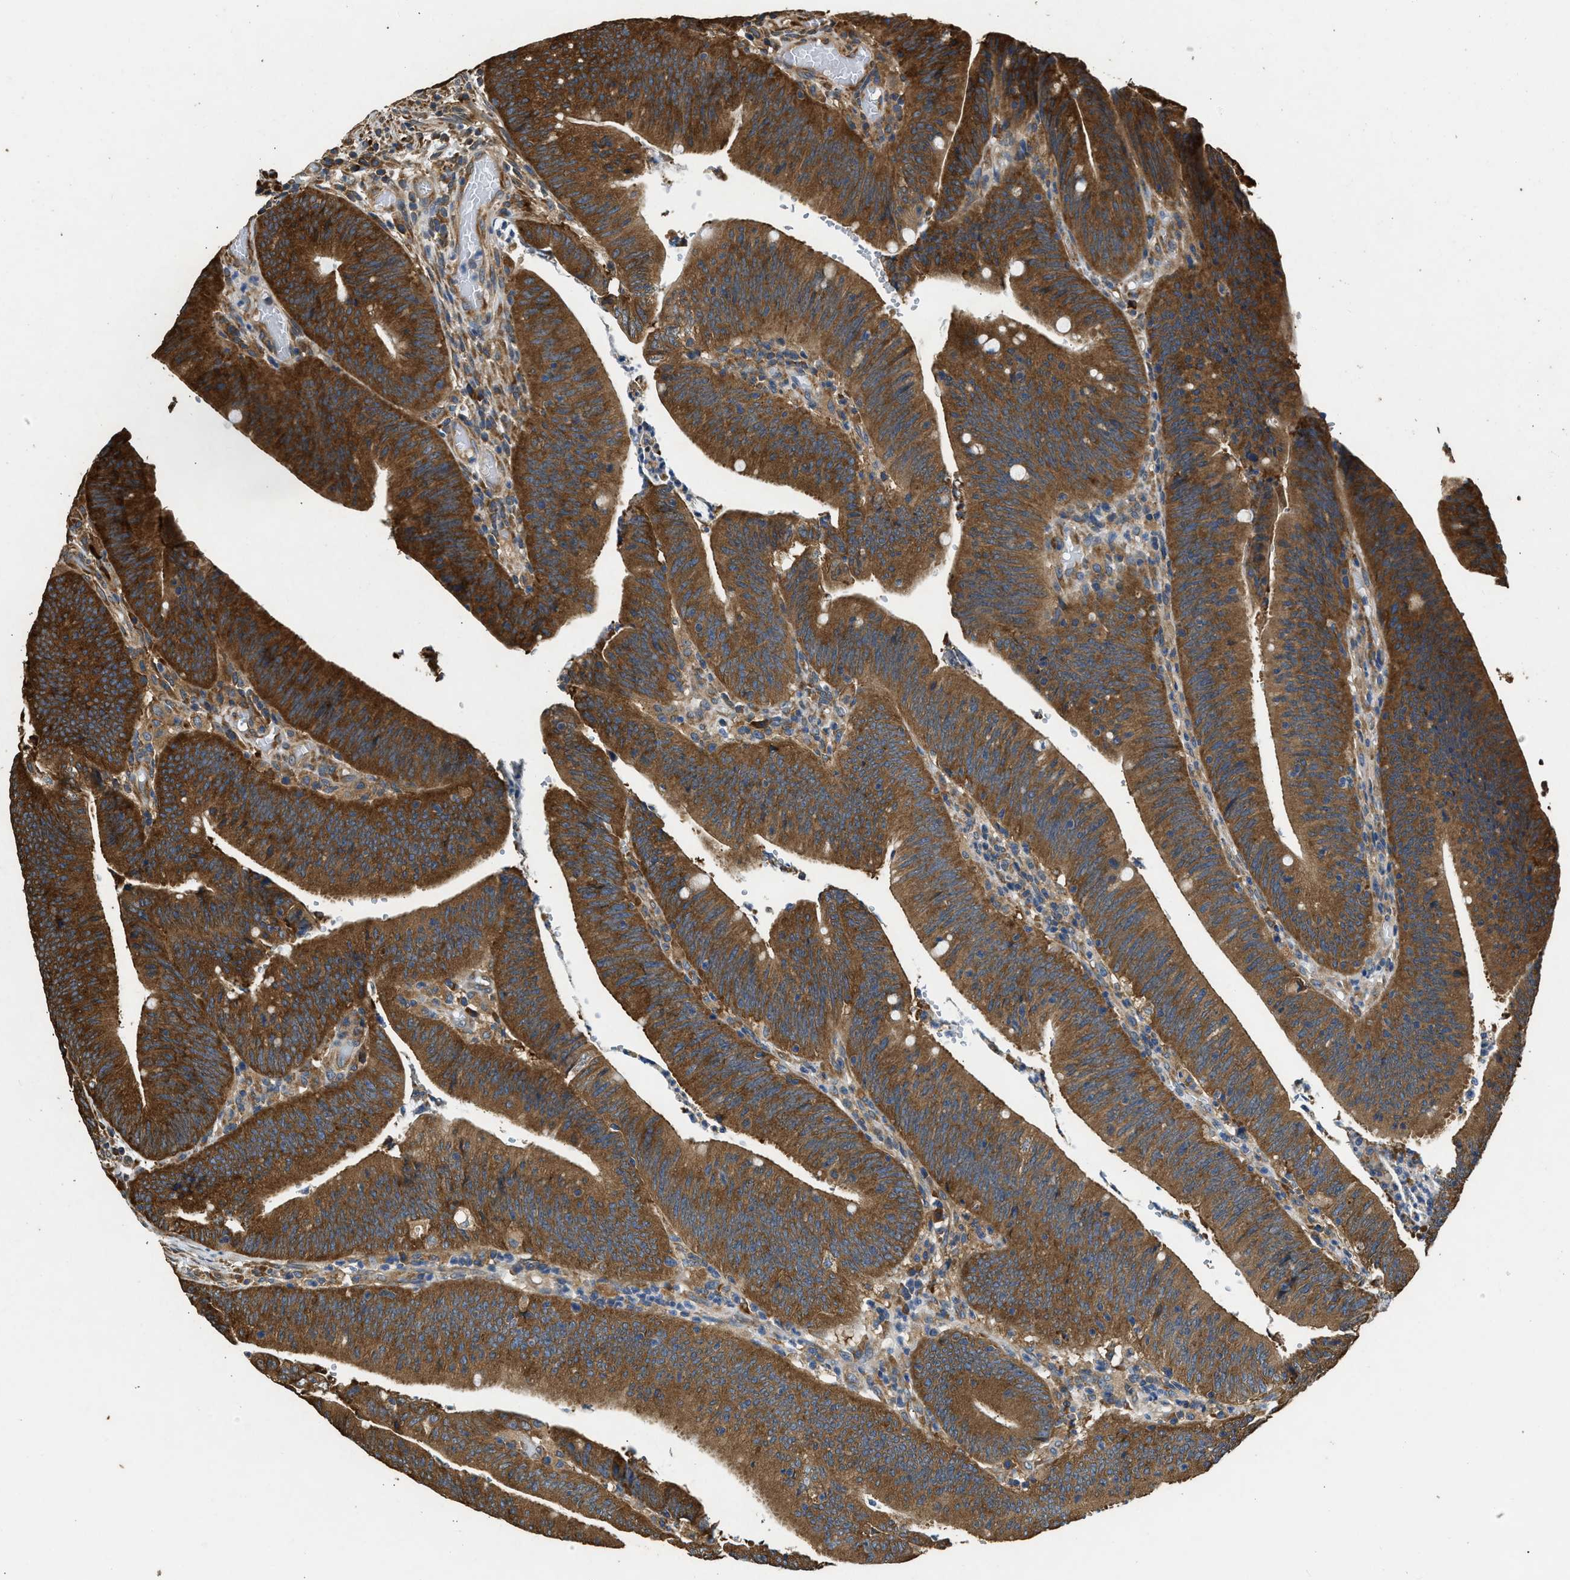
{"staining": {"intensity": "strong", "quantity": ">75%", "location": "cytoplasmic/membranous"}, "tissue": "colorectal cancer", "cell_type": "Tumor cells", "image_type": "cancer", "snomed": [{"axis": "morphology", "description": "Normal tissue, NOS"}, {"axis": "morphology", "description": "Adenocarcinoma, NOS"}, {"axis": "topography", "description": "Rectum"}], "caption": "This is a micrograph of immunohistochemistry staining of adenocarcinoma (colorectal), which shows strong positivity in the cytoplasmic/membranous of tumor cells.", "gene": "SLC36A4", "patient": {"sex": "female", "age": 66}}